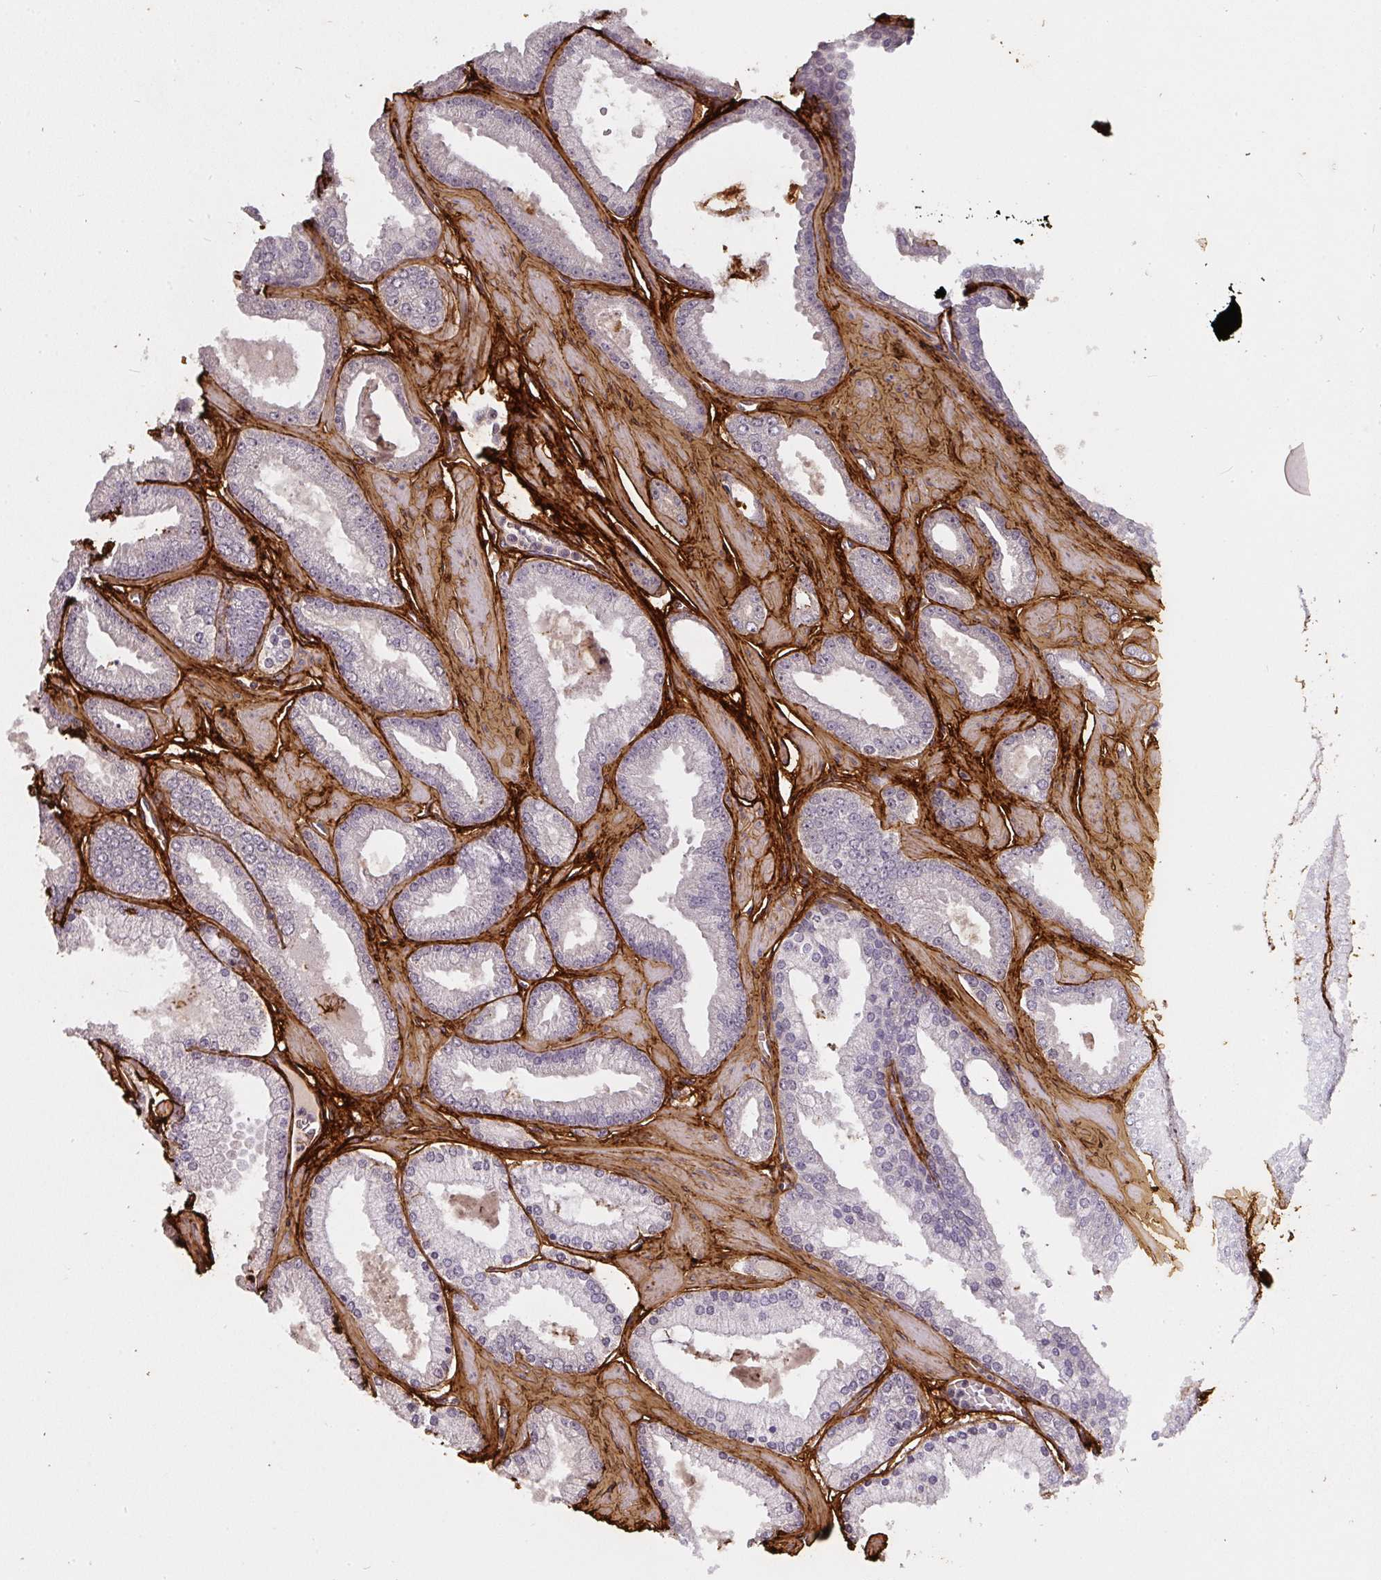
{"staining": {"intensity": "negative", "quantity": "none", "location": "none"}, "tissue": "prostate cancer", "cell_type": "Tumor cells", "image_type": "cancer", "snomed": [{"axis": "morphology", "description": "Adenocarcinoma, Low grade"}, {"axis": "topography", "description": "Prostate"}], "caption": "The photomicrograph displays no staining of tumor cells in prostate cancer (adenocarcinoma (low-grade)).", "gene": "COL3A1", "patient": {"sex": "male", "age": 42}}